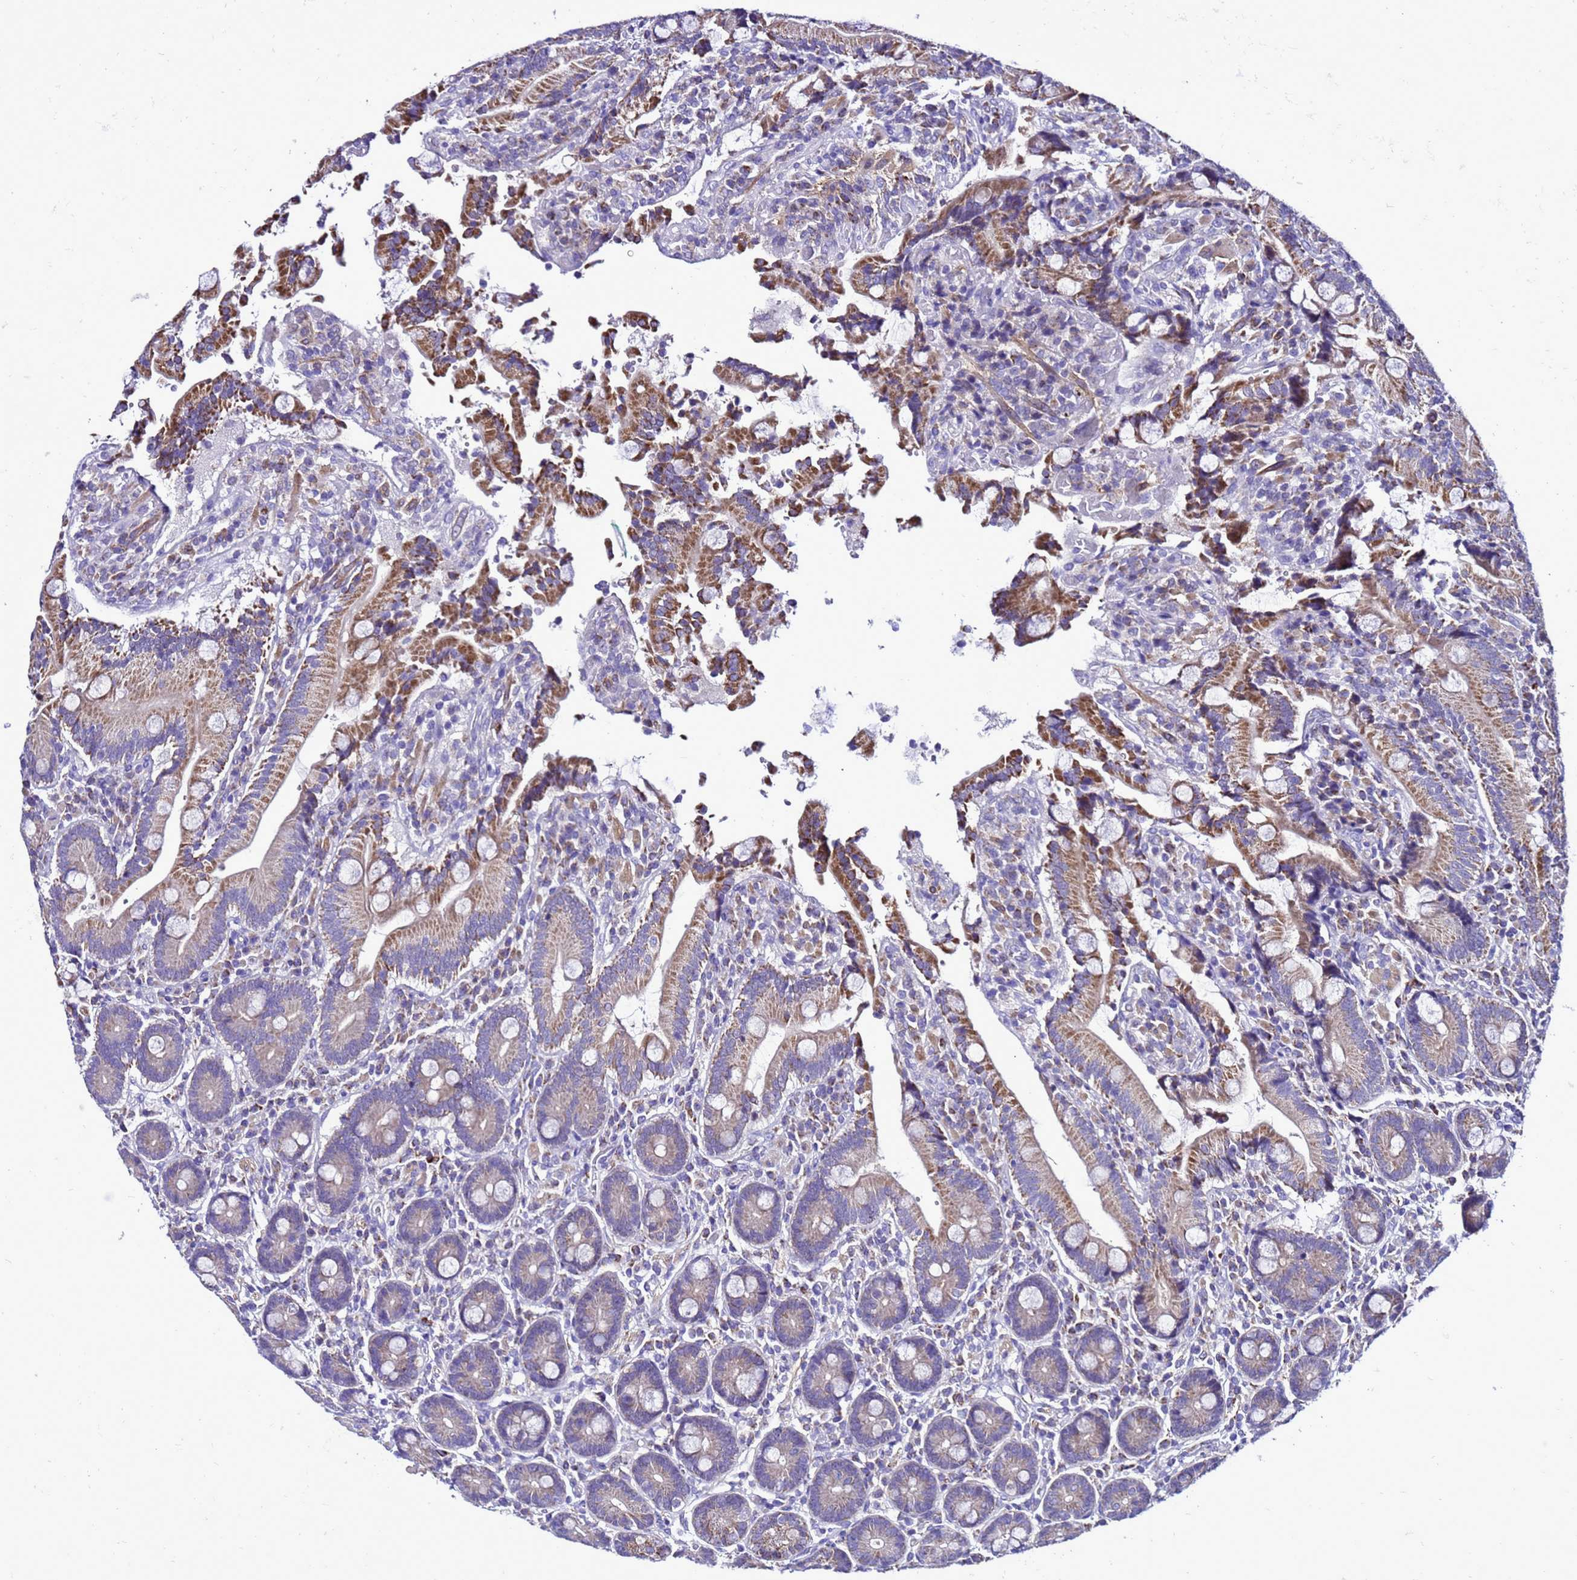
{"staining": {"intensity": "moderate", "quantity": "25%-75%", "location": "cytoplasmic/membranous"}, "tissue": "duodenum", "cell_type": "Glandular cells", "image_type": "normal", "snomed": [{"axis": "morphology", "description": "Normal tissue, NOS"}, {"axis": "topography", "description": "Duodenum"}], "caption": "IHC staining of unremarkable duodenum, which demonstrates medium levels of moderate cytoplasmic/membranous positivity in about 25%-75% of glandular cells indicating moderate cytoplasmic/membranous protein expression. The staining was performed using DAB (brown) for protein detection and nuclei were counterstained in hematoxylin (blue).", "gene": "DPH6", "patient": {"sex": "female", "age": 62}}